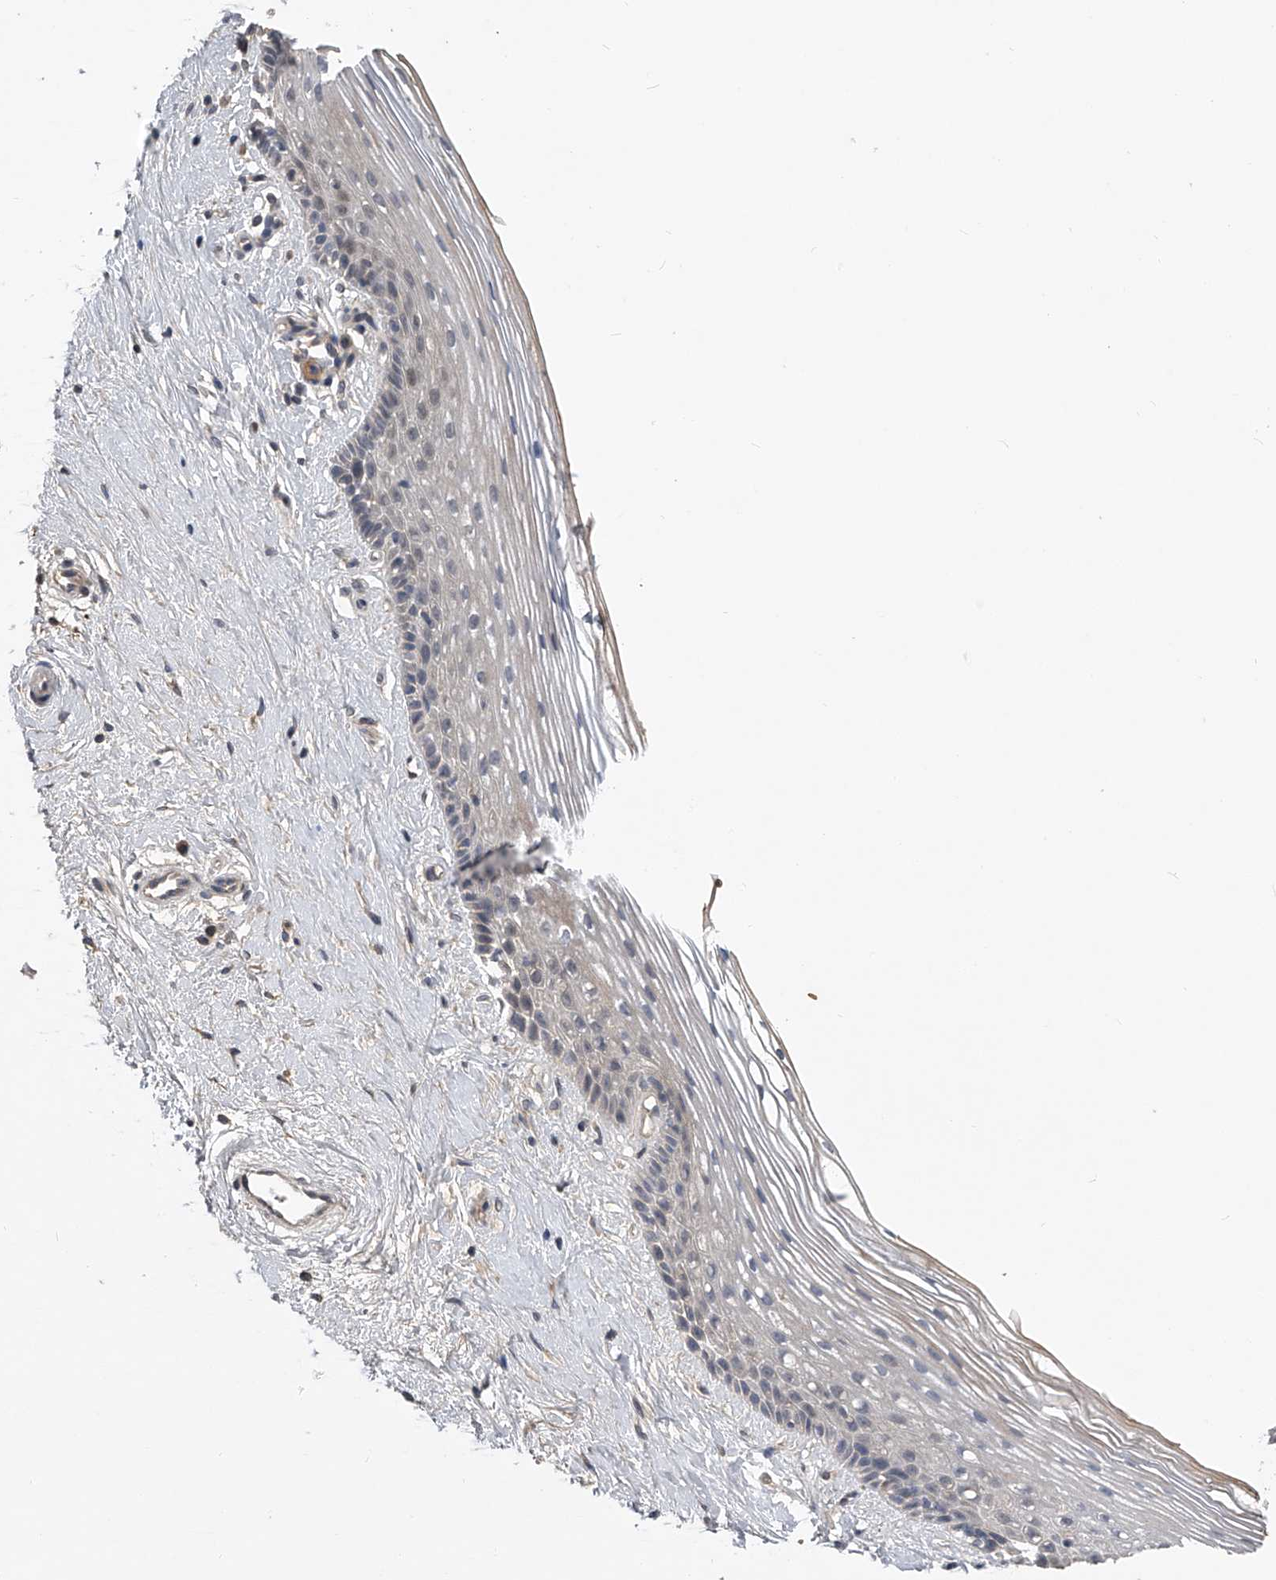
{"staining": {"intensity": "moderate", "quantity": "<25%", "location": "cytoplasmic/membranous"}, "tissue": "vagina", "cell_type": "Squamous epithelial cells", "image_type": "normal", "snomed": [{"axis": "morphology", "description": "Normal tissue, NOS"}, {"axis": "topography", "description": "Vagina"}], "caption": "Immunohistochemical staining of benign vagina reveals moderate cytoplasmic/membranous protein positivity in about <25% of squamous epithelial cells.", "gene": "MDN1", "patient": {"sex": "female", "age": 46}}